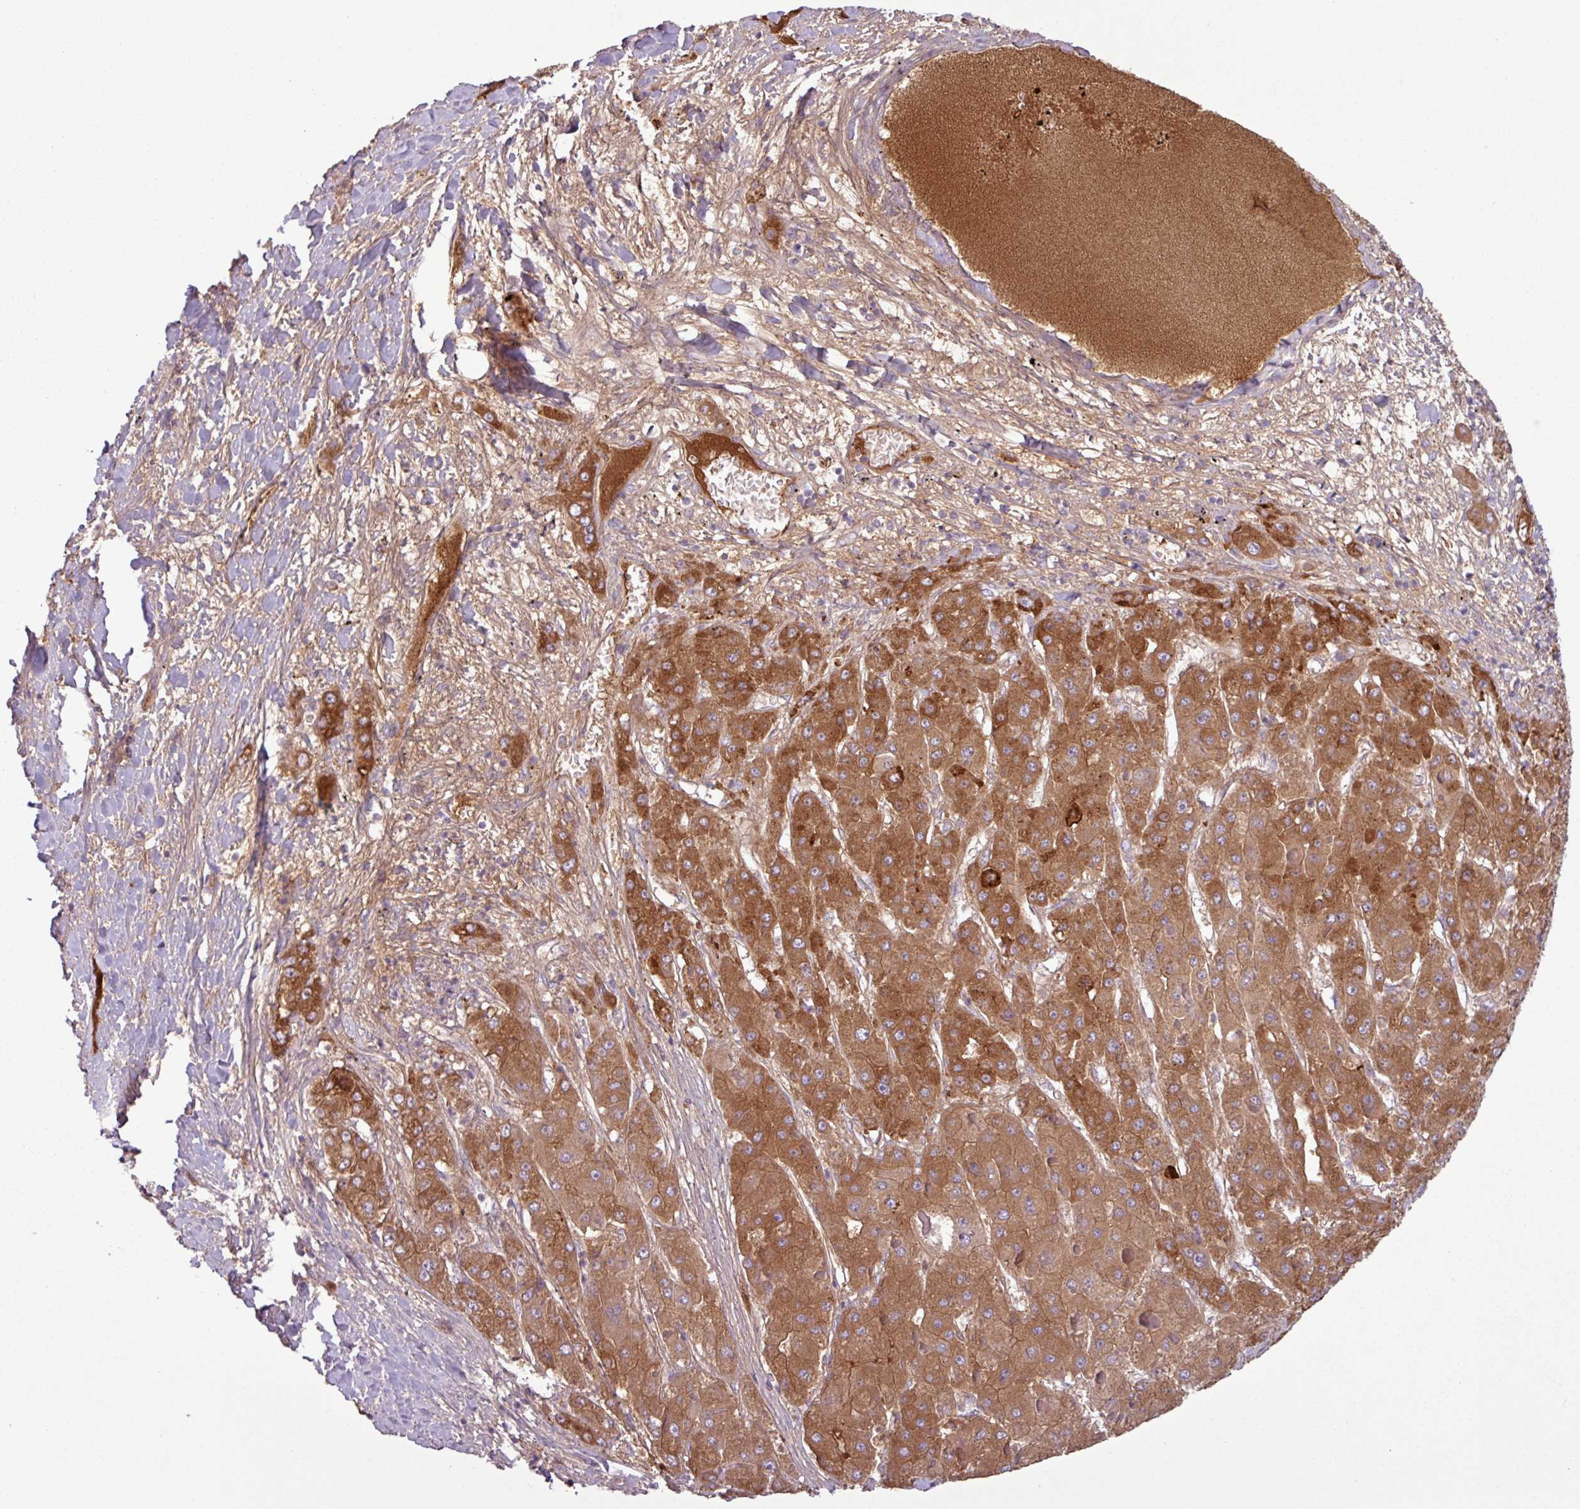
{"staining": {"intensity": "moderate", "quantity": ">75%", "location": "cytoplasmic/membranous"}, "tissue": "liver cancer", "cell_type": "Tumor cells", "image_type": "cancer", "snomed": [{"axis": "morphology", "description": "Carcinoma, Hepatocellular, NOS"}, {"axis": "topography", "description": "Liver"}], "caption": "The image exhibits staining of liver cancer (hepatocellular carcinoma), revealing moderate cytoplasmic/membranous protein expression (brown color) within tumor cells. (brown staining indicates protein expression, while blue staining denotes nuclei).", "gene": "C4B", "patient": {"sex": "female", "age": 73}}